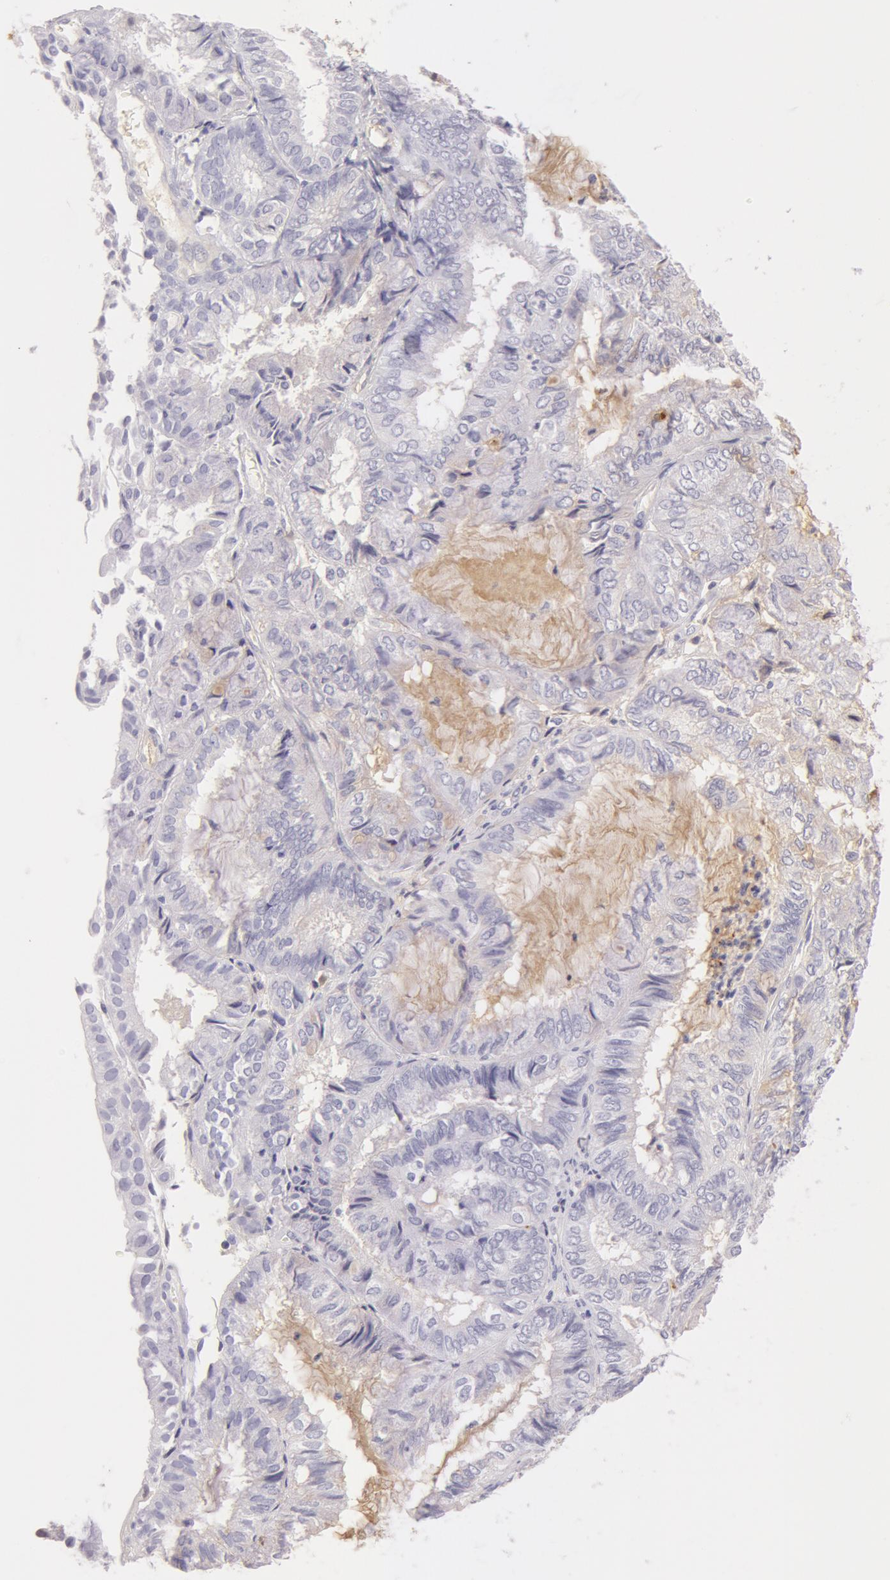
{"staining": {"intensity": "negative", "quantity": "none", "location": "none"}, "tissue": "endometrial cancer", "cell_type": "Tumor cells", "image_type": "cancer", "snomed": [{"axis": "morphology", "description": "Adenocarcinoma, NOS"}, {"axis": "topography", "description": "Endometrium"}], "caption": "Protein analysis of endometrial cancer (adenocarcinoma) demonstrates no significant positivity in tumor cells.", "gene": "AHSG", "patient": {"sex": "female", "age": 59}}